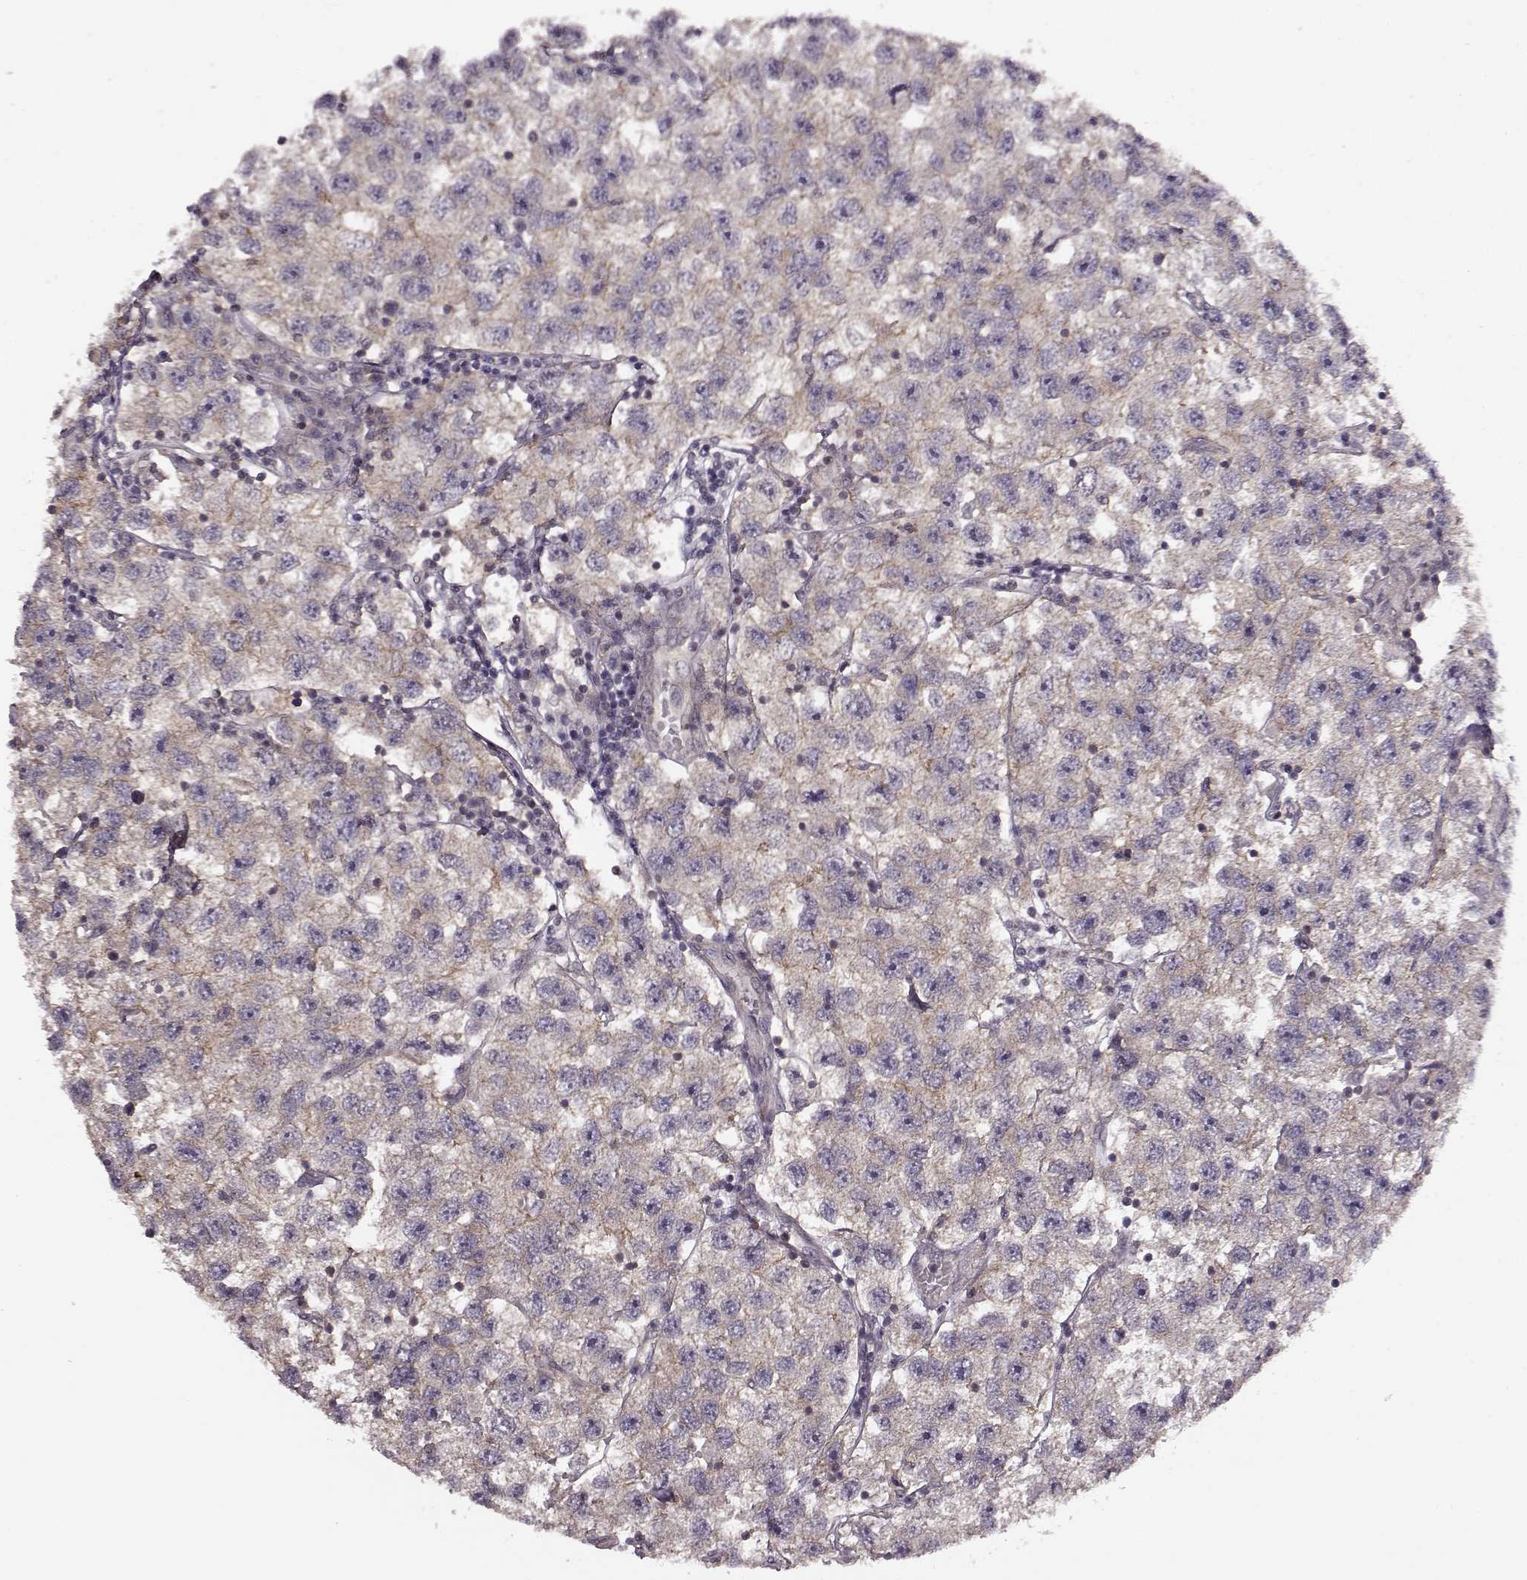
{"staining": {"intensity": "weak", "quantity": "<25%", "location": "cytoplasmic/membranous"}, "tissue": "testis cancer", "cell_type": "Tumor cells", "image_type": "cancer", "snomed": [{"axis": "morphology", "description": "Seminoma, NOS"}, {"axis": "topography", "description": "Testis"}], "caption": "Tumor cells are negative for brown protein staining in seminoma (testis).", "gene": "SLAIN2", "patient": {"sex": "male", "age": 26}}